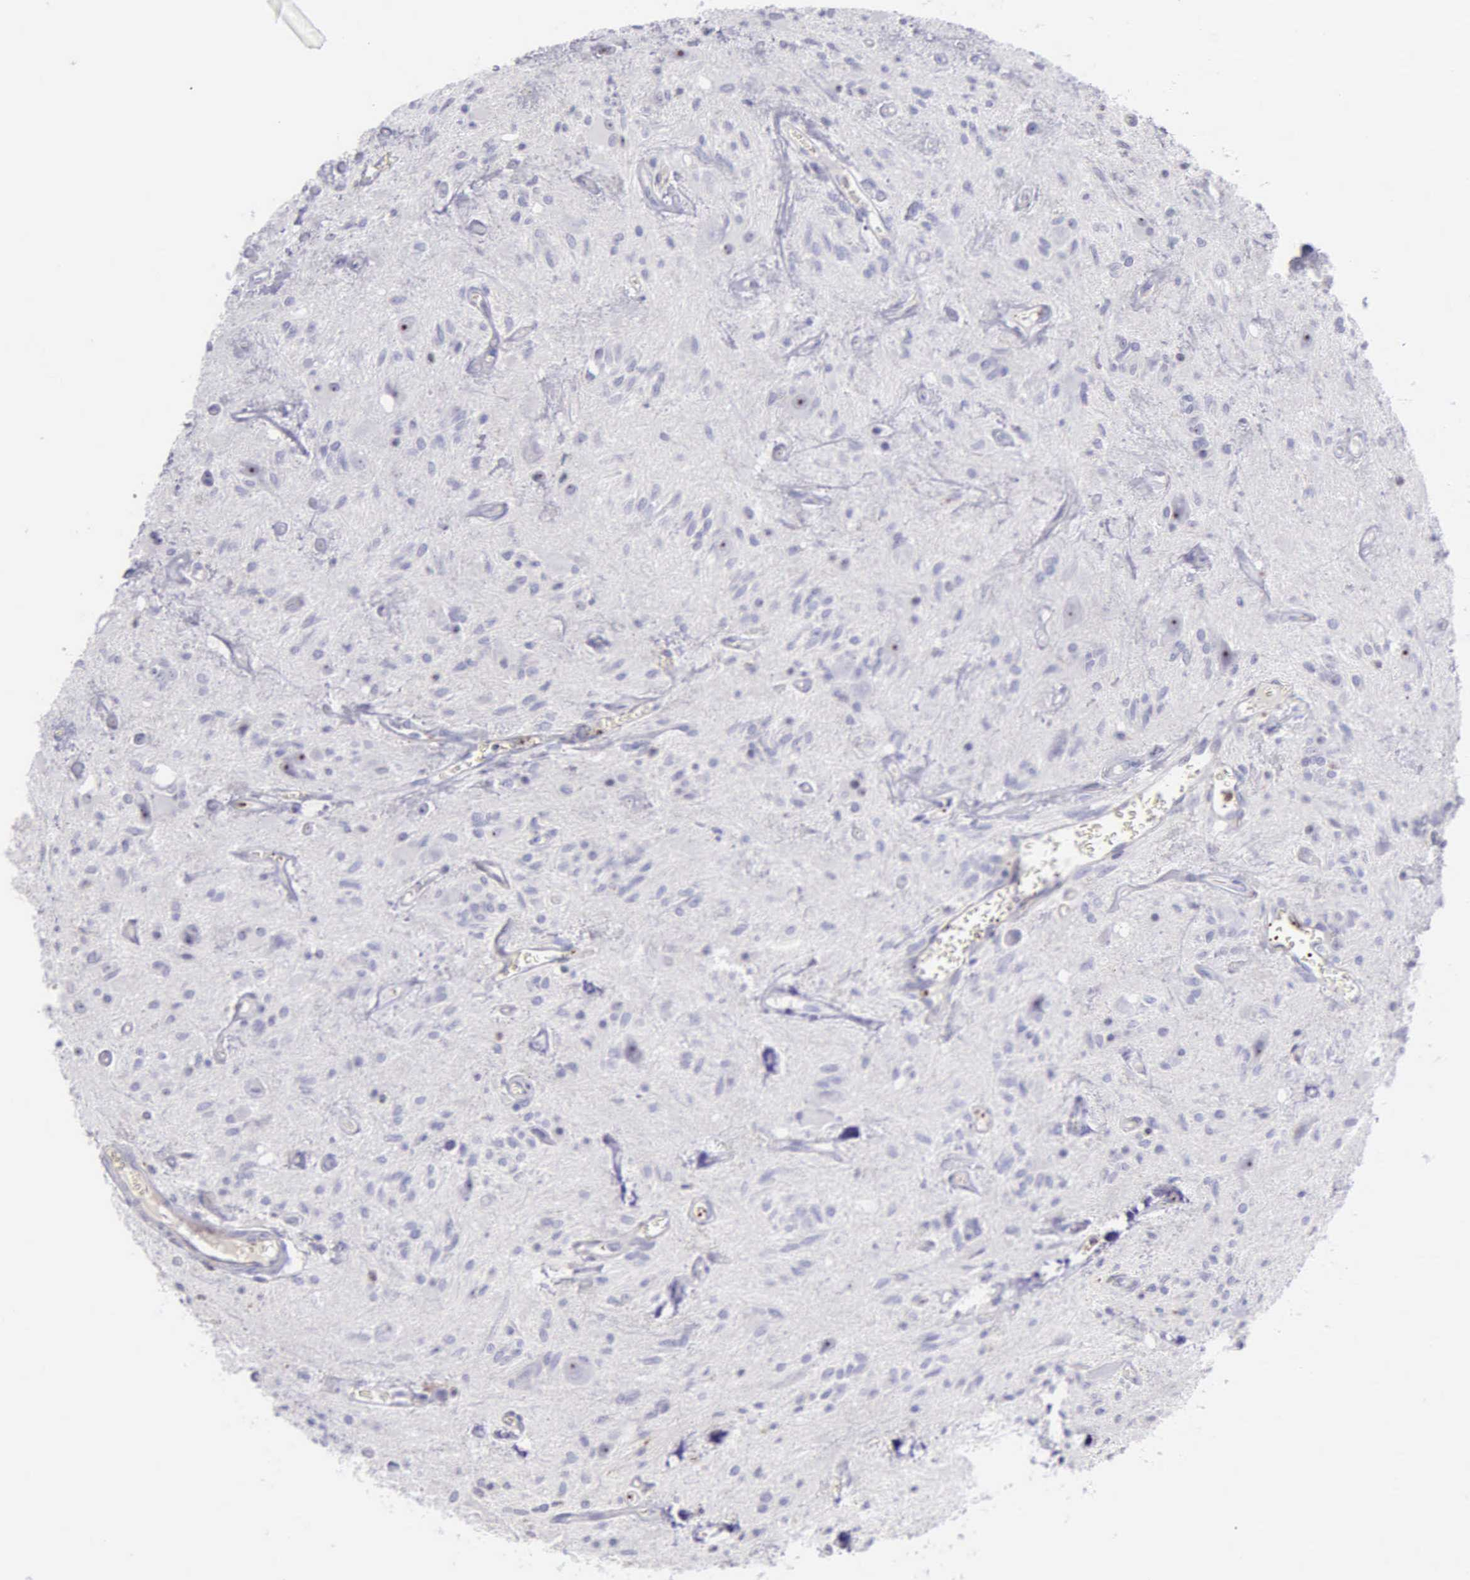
{"staining": {"intensity": "negative", "quantity": "none", "location": "none"}, "tissue": "glioma", "cell_type": "Tumor cells", "image_type": "cancer", "snomed": [{"axis": "morphology", "description": "Glioma, malignant, Low grade"}, {"axis": "topography", "description": "Brain"}], "caption": "The immunohistochemistry (IHC) image has no significant expression in tumor cells of malignant low-grade glioma tissue. Nuclei are stained in blue.", "gene": "SRGN", "patient": {"sex": "female", "age": 15}}